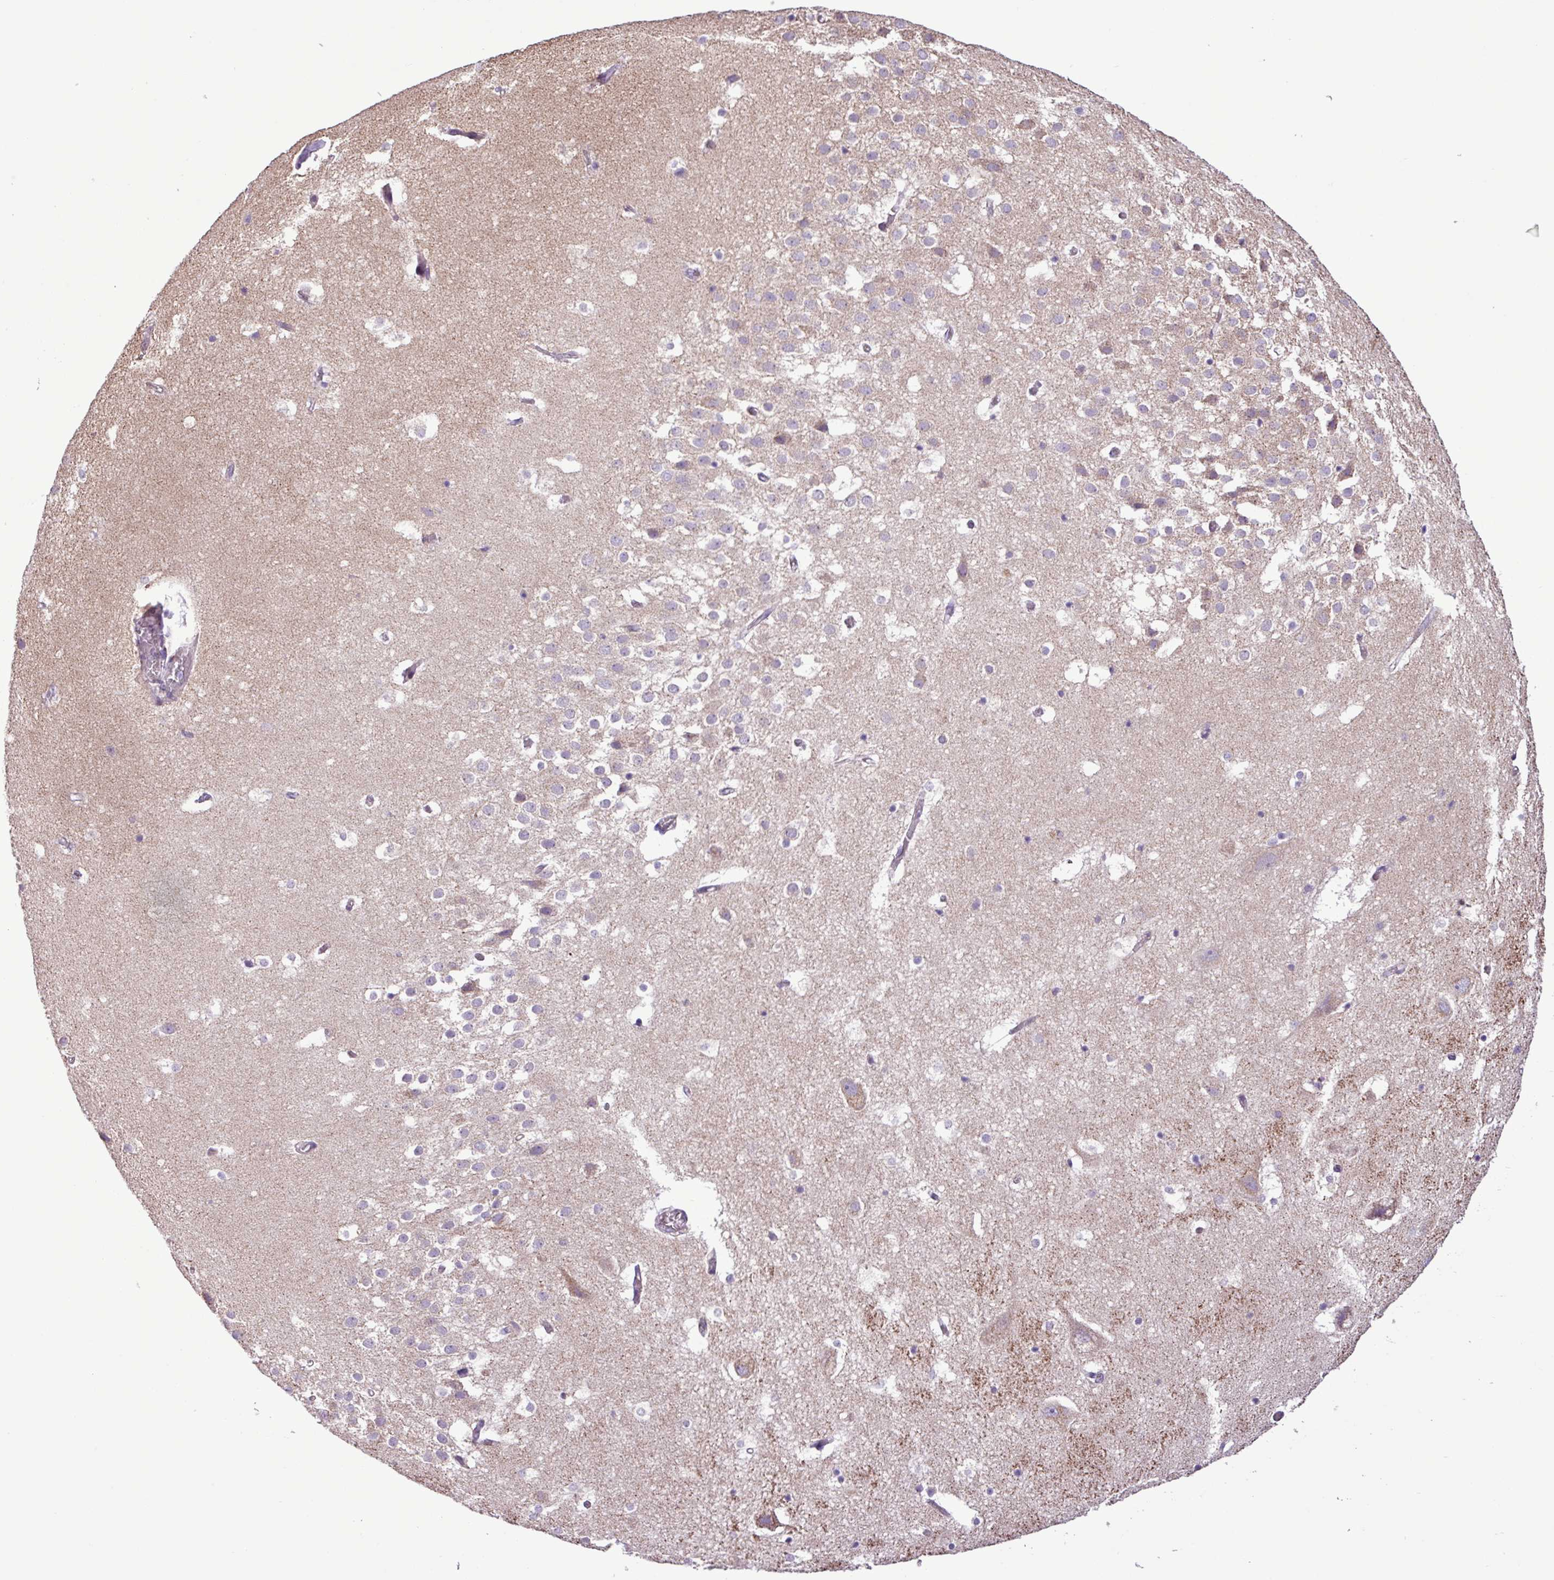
{"staining": {"intensity": "negative", "quantity": "none", "location": "none"}, "tissue": "hippocampus", "cell_type": "Glial cells", "image_type": "normal", "snomed": [{"axis": "morphology", "description": "Normal tissue, NOS"}, {"axis": "topography", "description": "Hippocampus"}], "caption": "Immunohistochemistry image of unremarkable hippocampus stained for a protein (brown), which demonstrates no positivity in glial cells.", "gene": "FAM183A", "patient": {"sex": "female", "age": 52}}